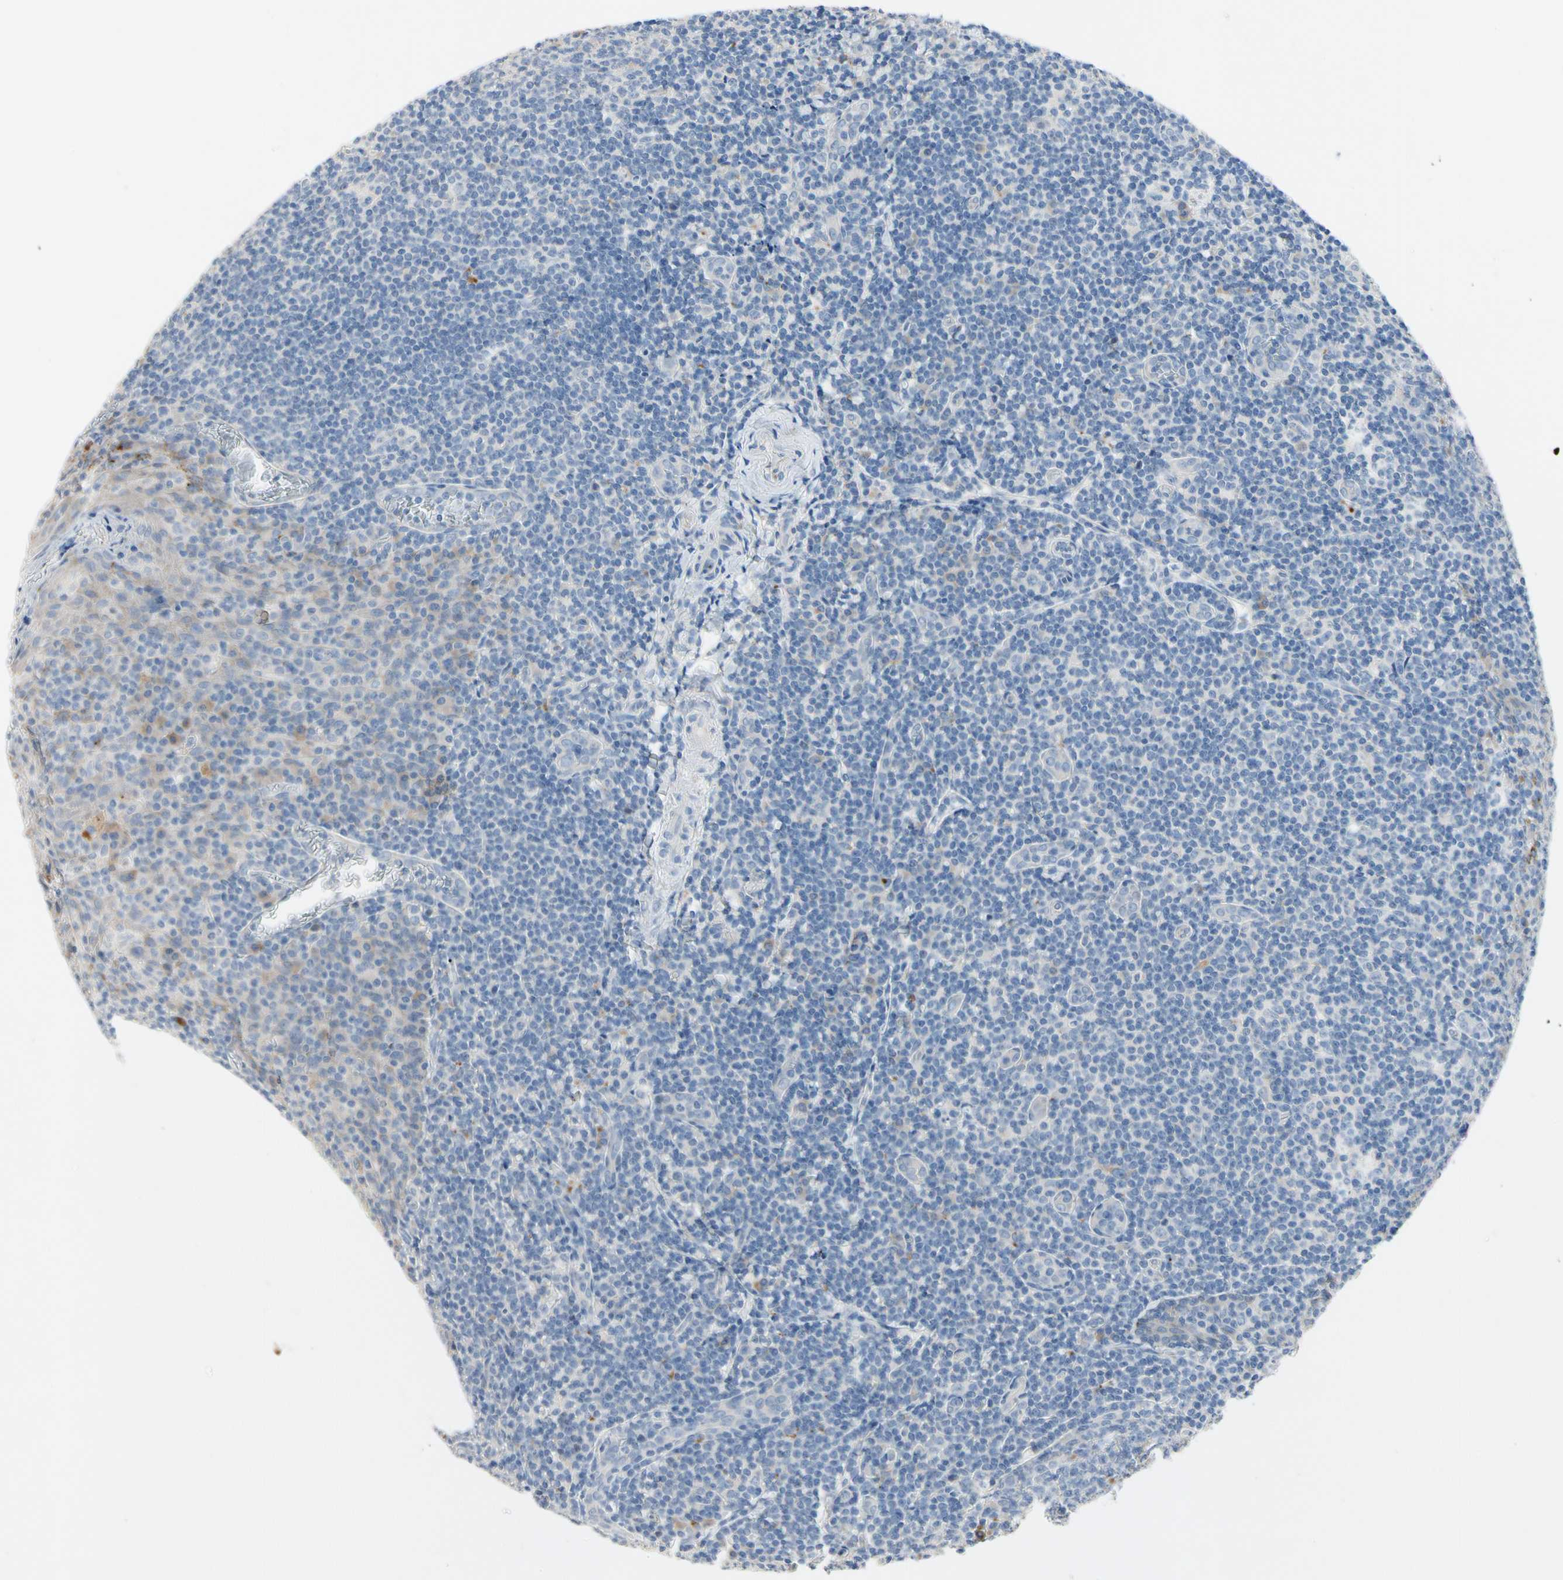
{"staining": {"intensity": "weak", "quantity": "<25%", "location": "cytoplasmic/membranous"}, "tissue": "tonsil", "cell_type": "Germinal center cells", "image_type": "normal", "snomed": [{"axis": "morphology", "description": "Normal tissue, NOS"}, {"axis": "topography", "description": "Tonsil"}], "caption": "This image is of normal tonsil stained with immunohistochemistry to label a protein in brown with the nuclei are counter-stained blue. There is no expression in germinal center cells.", "gene": "RETSAT", "patient": {"sex": "male", "age": 31}}